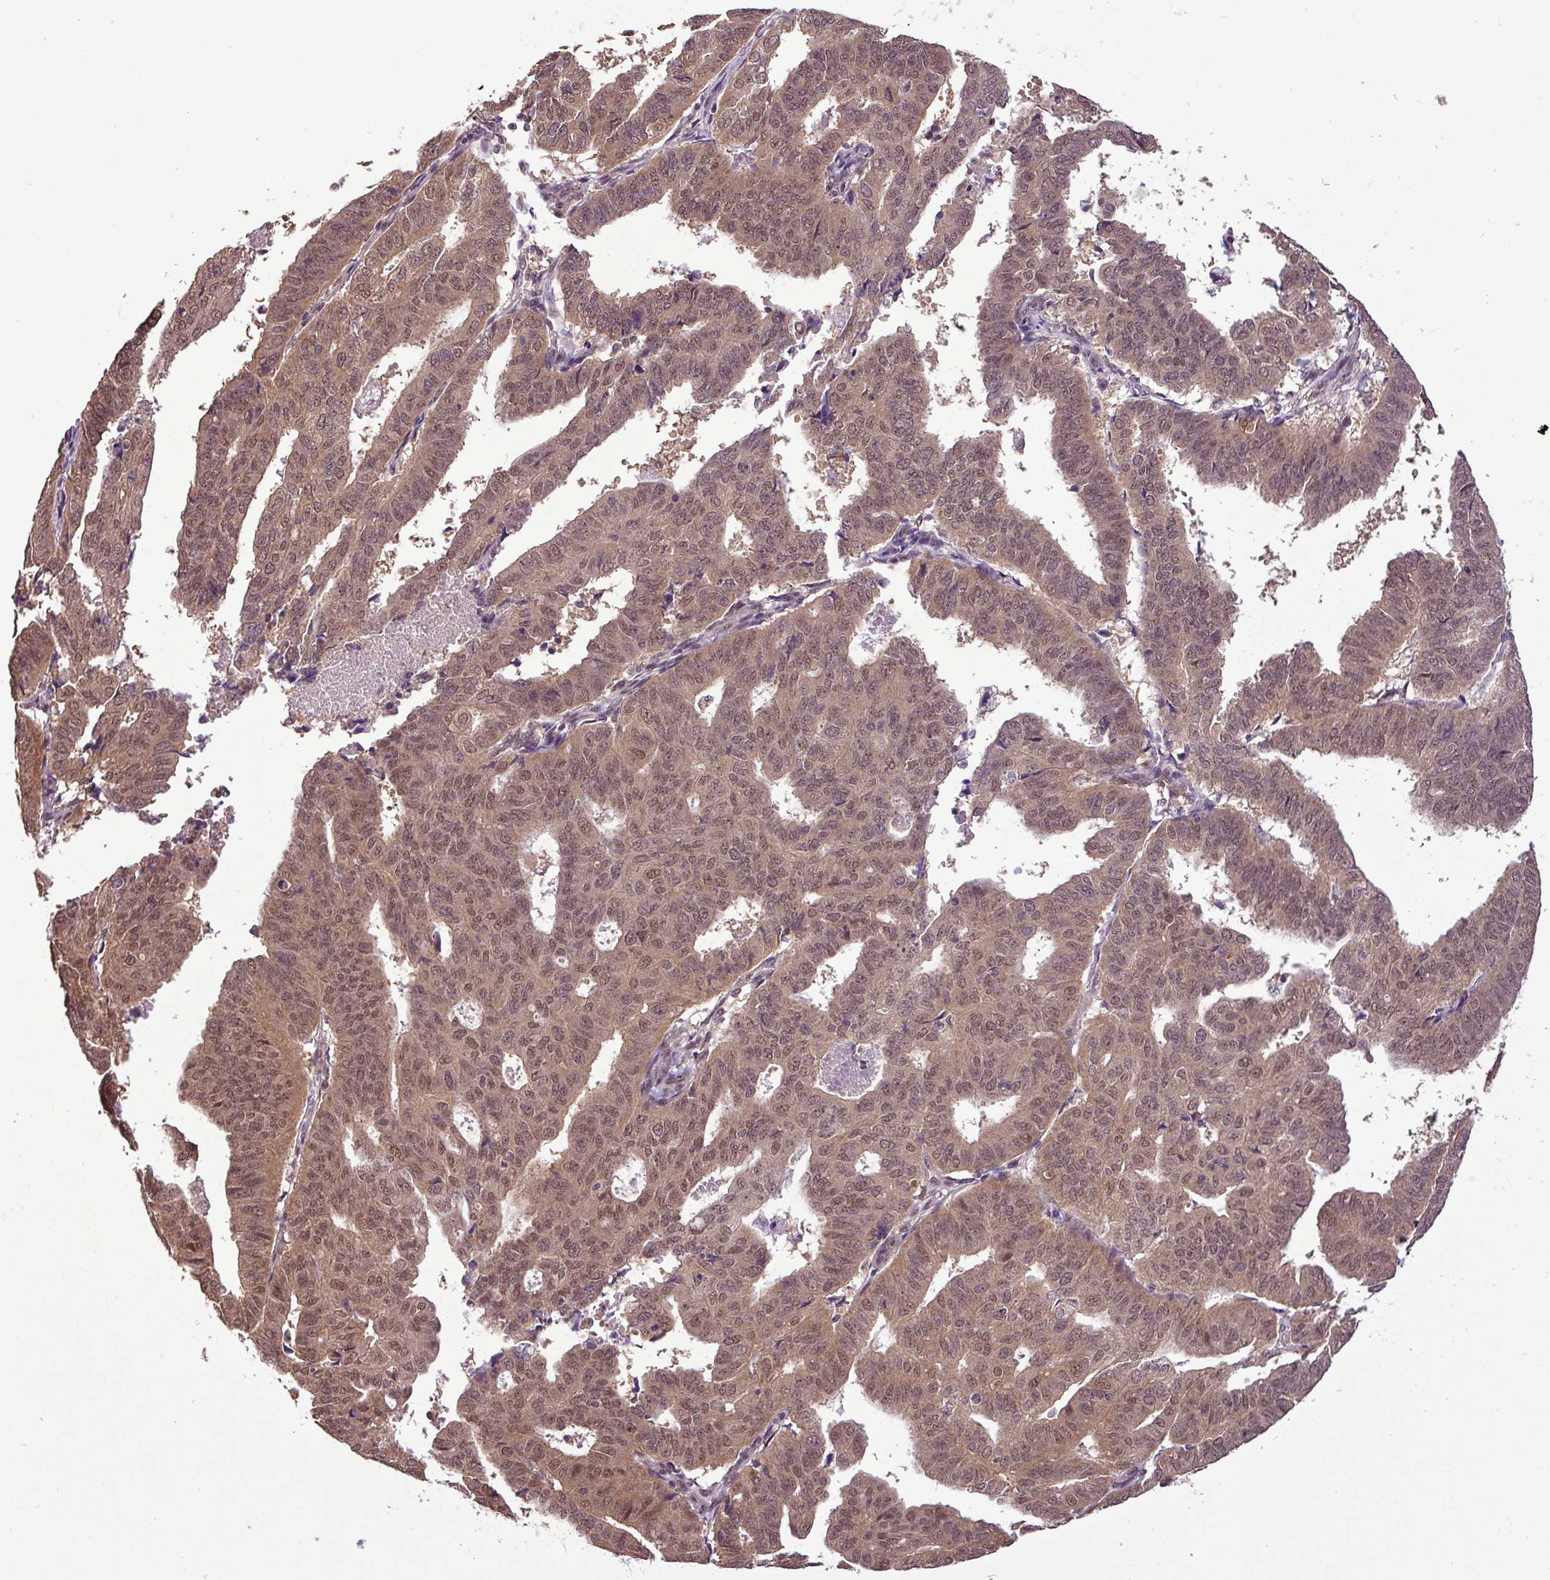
{"staining": {"intensity": "moderate", "quantity": ">75%", "location": "cytoplasmic/membranous,nuclear"}, "tissue": "endometrial cancer", "cell_type": "Tumor cells", "image_type": "cancer", "snomed": [{"axis": "morphology", "description": "Adenocarcinoma, NOS"}, {"axis": "topography", "description": "Uterus"}], "caption": "This is an image of immunohistochemistry staining of endometrial cancer, which shows moderate staining in the cytoplasmic/membranous and nuclear of tumor cells.", "gene": "MFHAS1", "patient": {"sex": "female", "age": 77}}